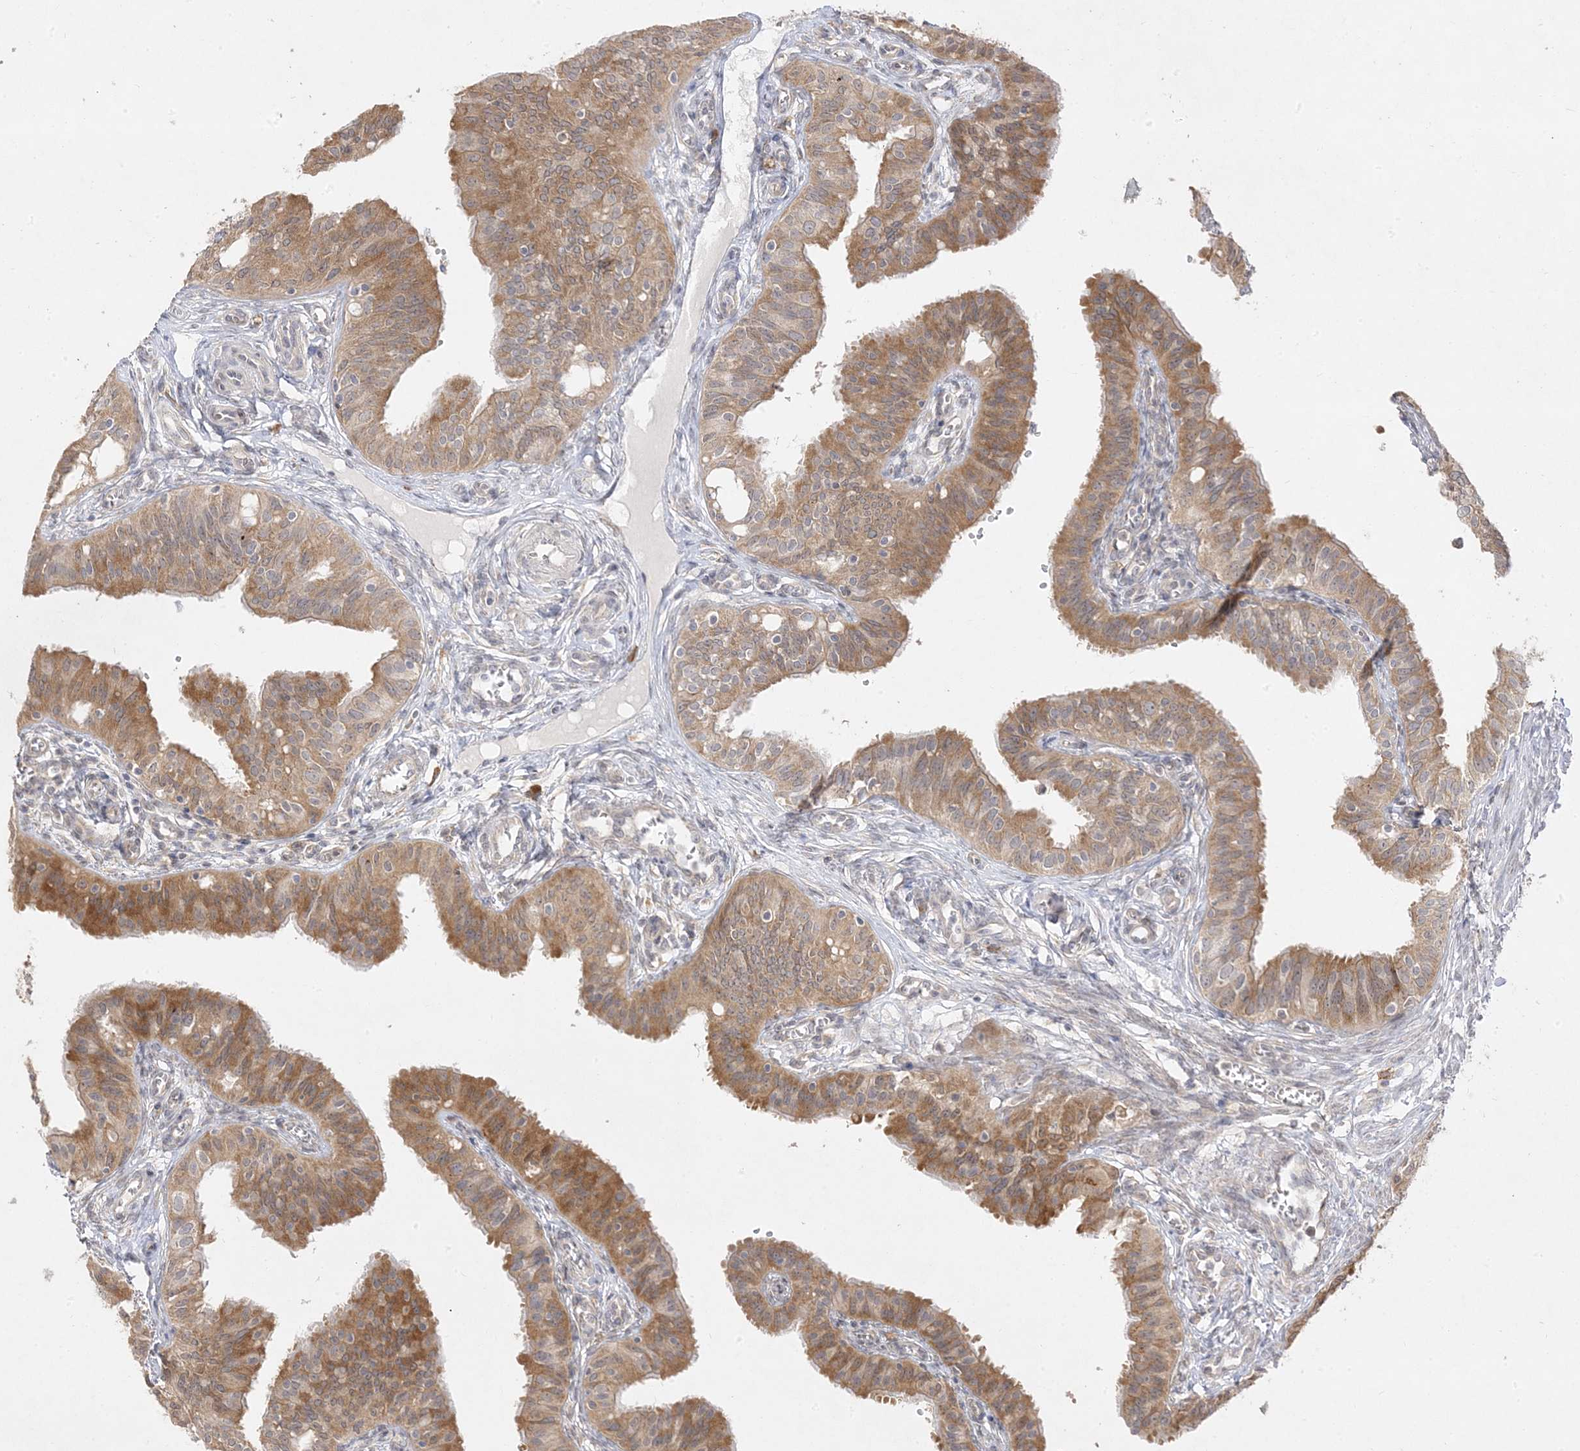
{"staining": {"intensity": "moderate", "quantity": ">75%", "location": "cytoplasmic/membranous"}, "tissue": "fallopian tube", "cell_type": "Glandular cells", "image_type": "normal", "snomed": [{"axis": "morphology", "description": "Normal tissue, NOS"}, {"axis": "topography", "description": "Fallopian tube"}, {"axis": "topography", "description": "Ovary"}], "caption": "A photomicrograph showing moderate cytoplasmic/membranous expression in approximately >75% of glandular cells in benign fallopian tube, as visualized by brown immunohistochemical staining.", "gene": "C2CD2", "patient": {"sex": "female", "age": 42}}